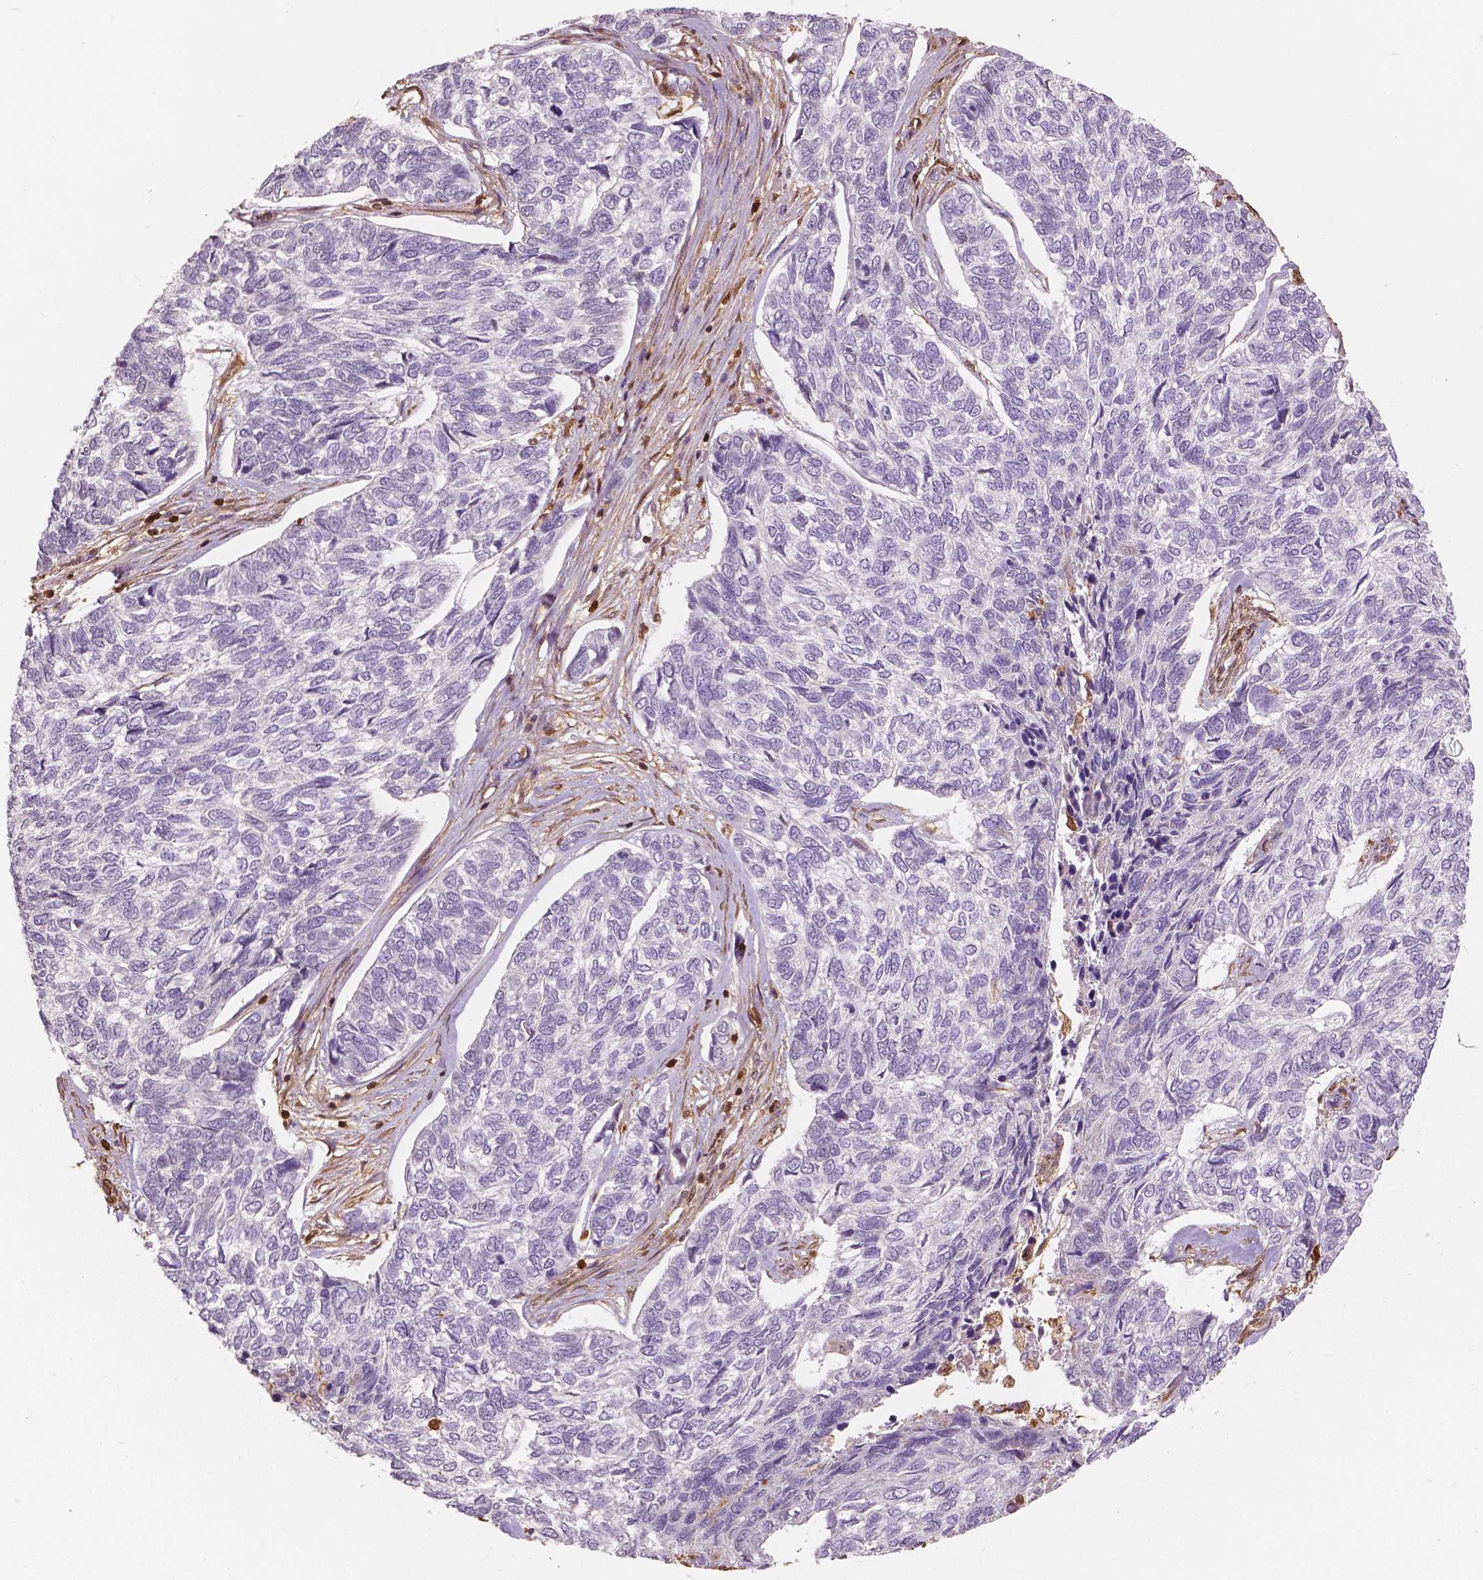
{"staining": {"intensity": "negative", "quantity": "none", "location": "none"}, "tissue": "skin cancer", "cell_type": "Tumor cells", "image_type": "cancer", "snomed": [{"axis": "morphology", "description": "Basal cell carcinoma"}, {"axis": "topography", "description": "Skin"}], "caption": "There is no significant staining in tumor cells of skin cancer.", "gene": "S100A4", "patient": {"sex": "female", "age": 65}}